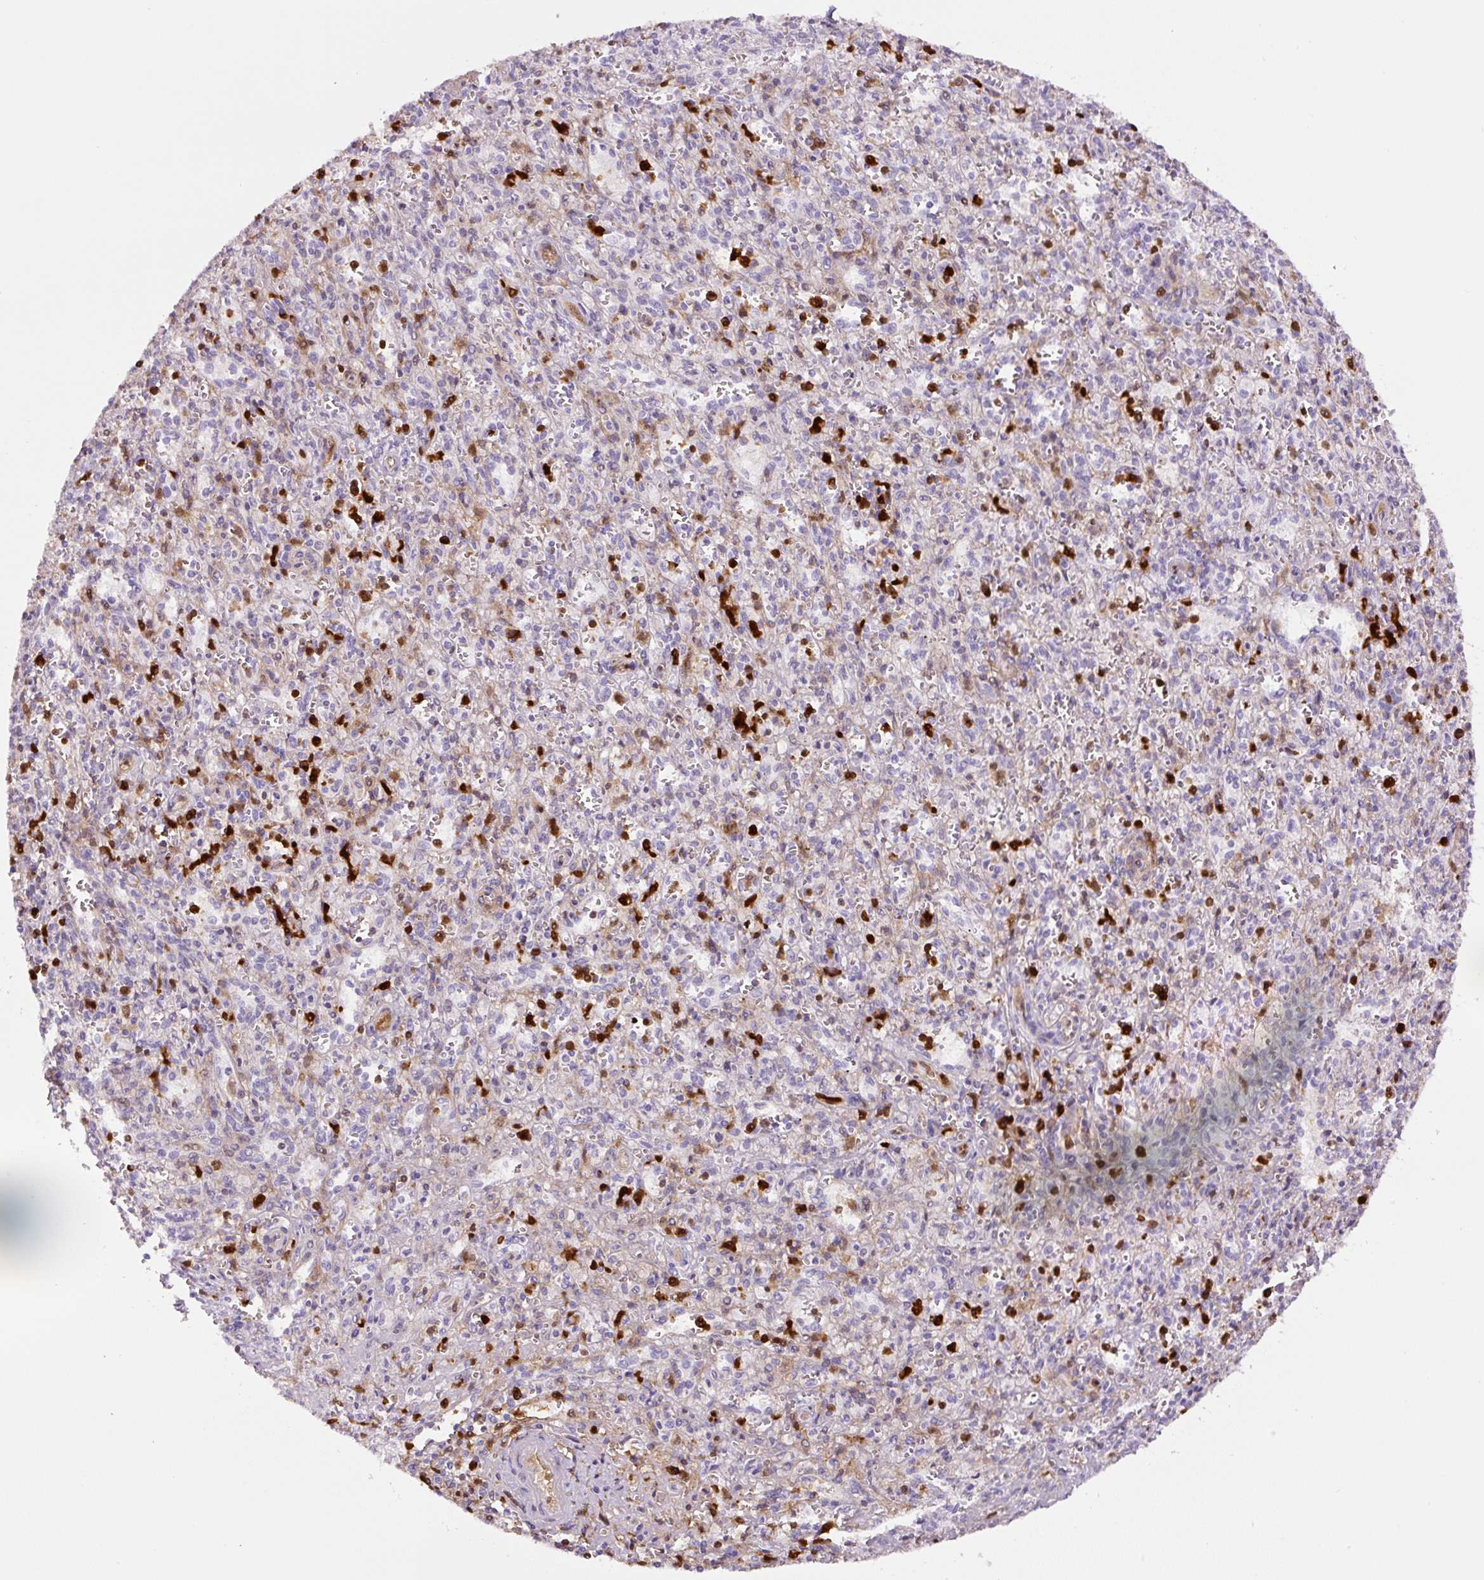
{"staining": {"intensity": "strong", "quantity": "25%-75%", "location": "cytoplasmic/membranous,nuclear"}, "tissue": "spleen", "cell_type": "Cells in red pulp", "image_type": "normal", "snomed": [{"axis": "morphology", "description": "Normal tissue, NOS"}, {"axis": "topography", "description": "Spleen"}], "caption": "Brown immunohistochemical staining in benign spleen demonstrates strong cytoplasmic/membranous,nuclear expression in approximately 25%-75% of cells in red pulp.", "gene": "ANXA1", "patient": {"sex": "female", "age": 26}}